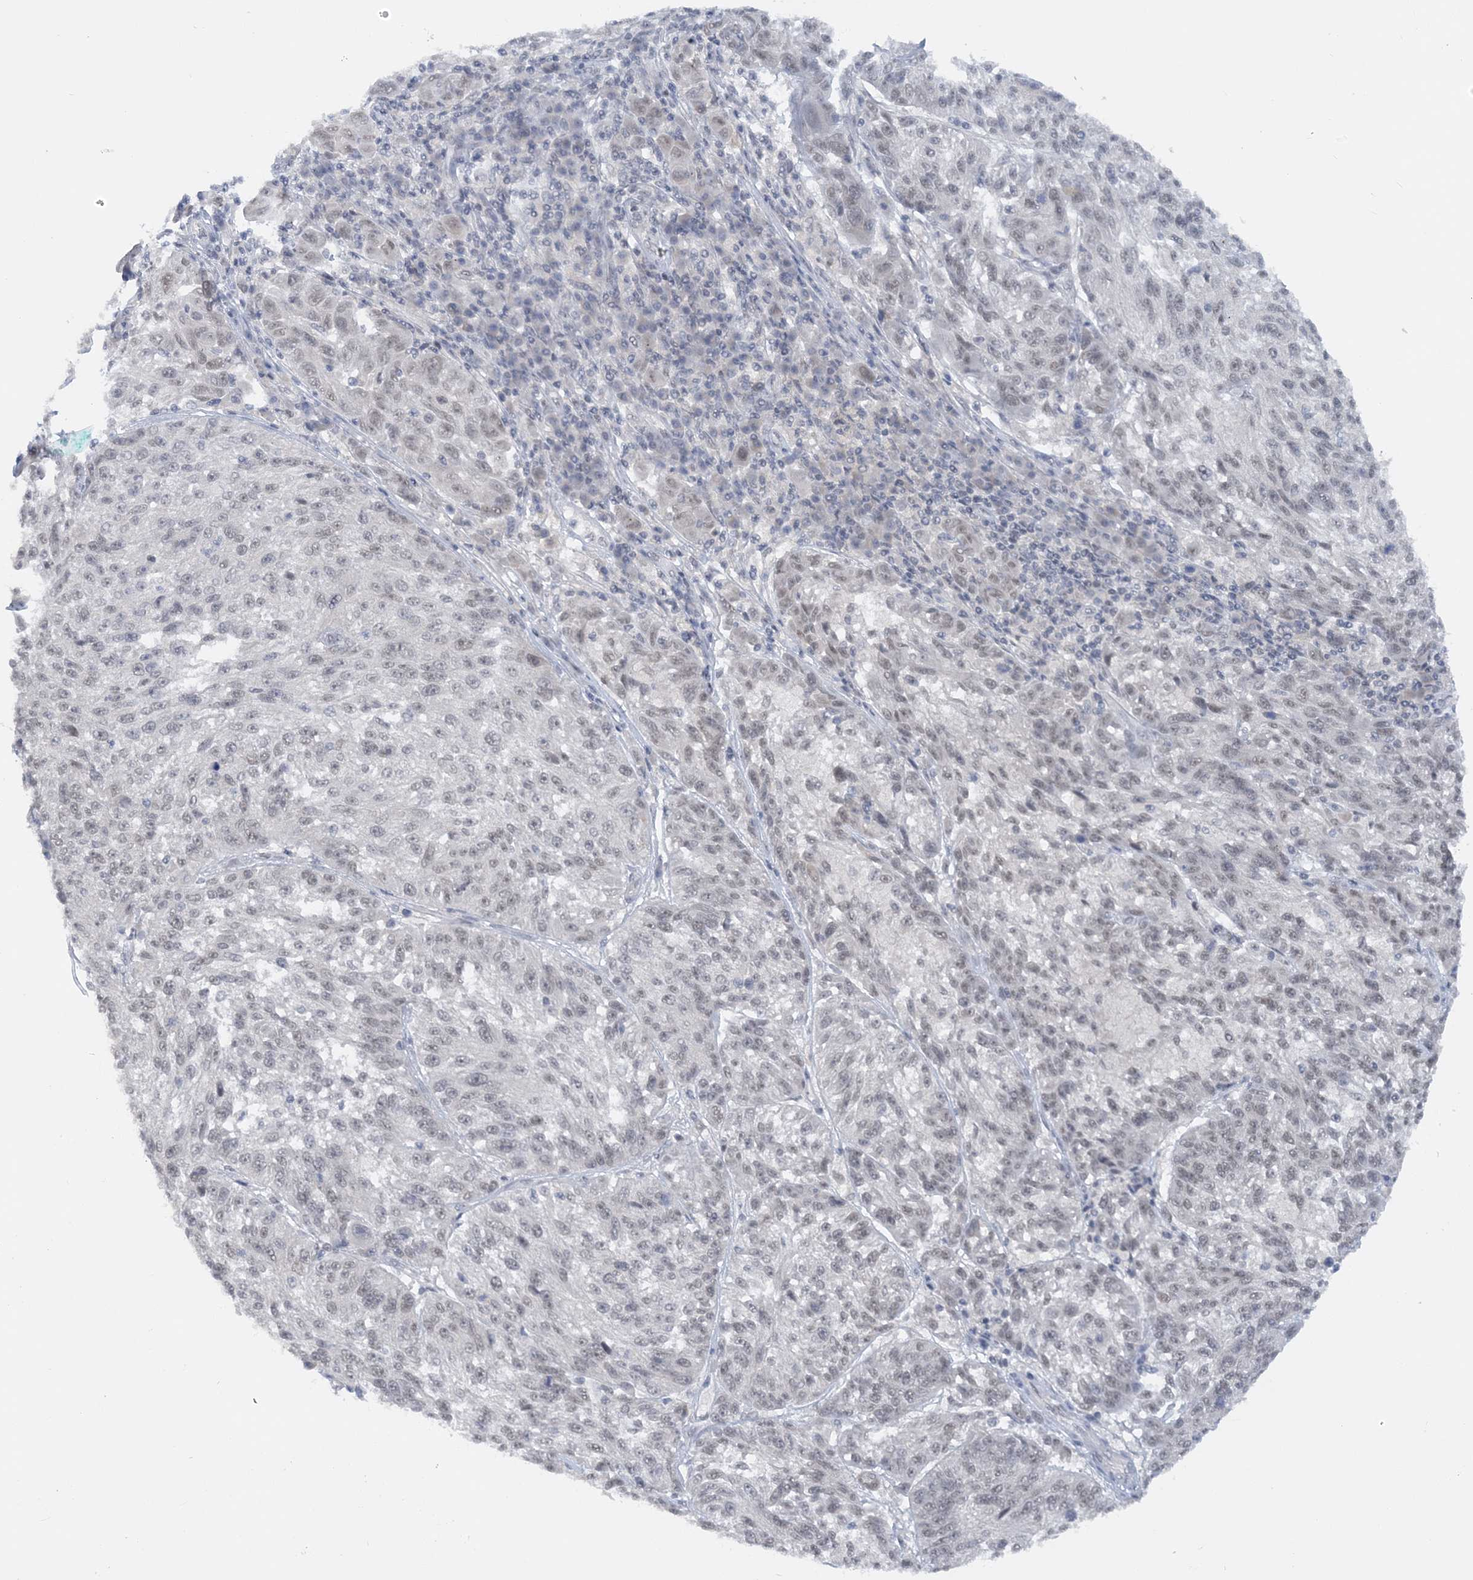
{"staining": {"intensity": "weak", "quantity": "<25%", "location": "nuclear"}, "tissue": "melanoma", "cell_type": "Tumor cells", "image_type": "cancer", "snomed": [{"axis": "morphology", "description": "Malignant melanoma, NOS"}, {"axis": "topography", "description": "Skin"}], "caption": "The histopathology image reveals no staining of tumor cells in malignant melanoma.", "gene": "KMT2D", "patient": {"sex": "male", "age": 53}}